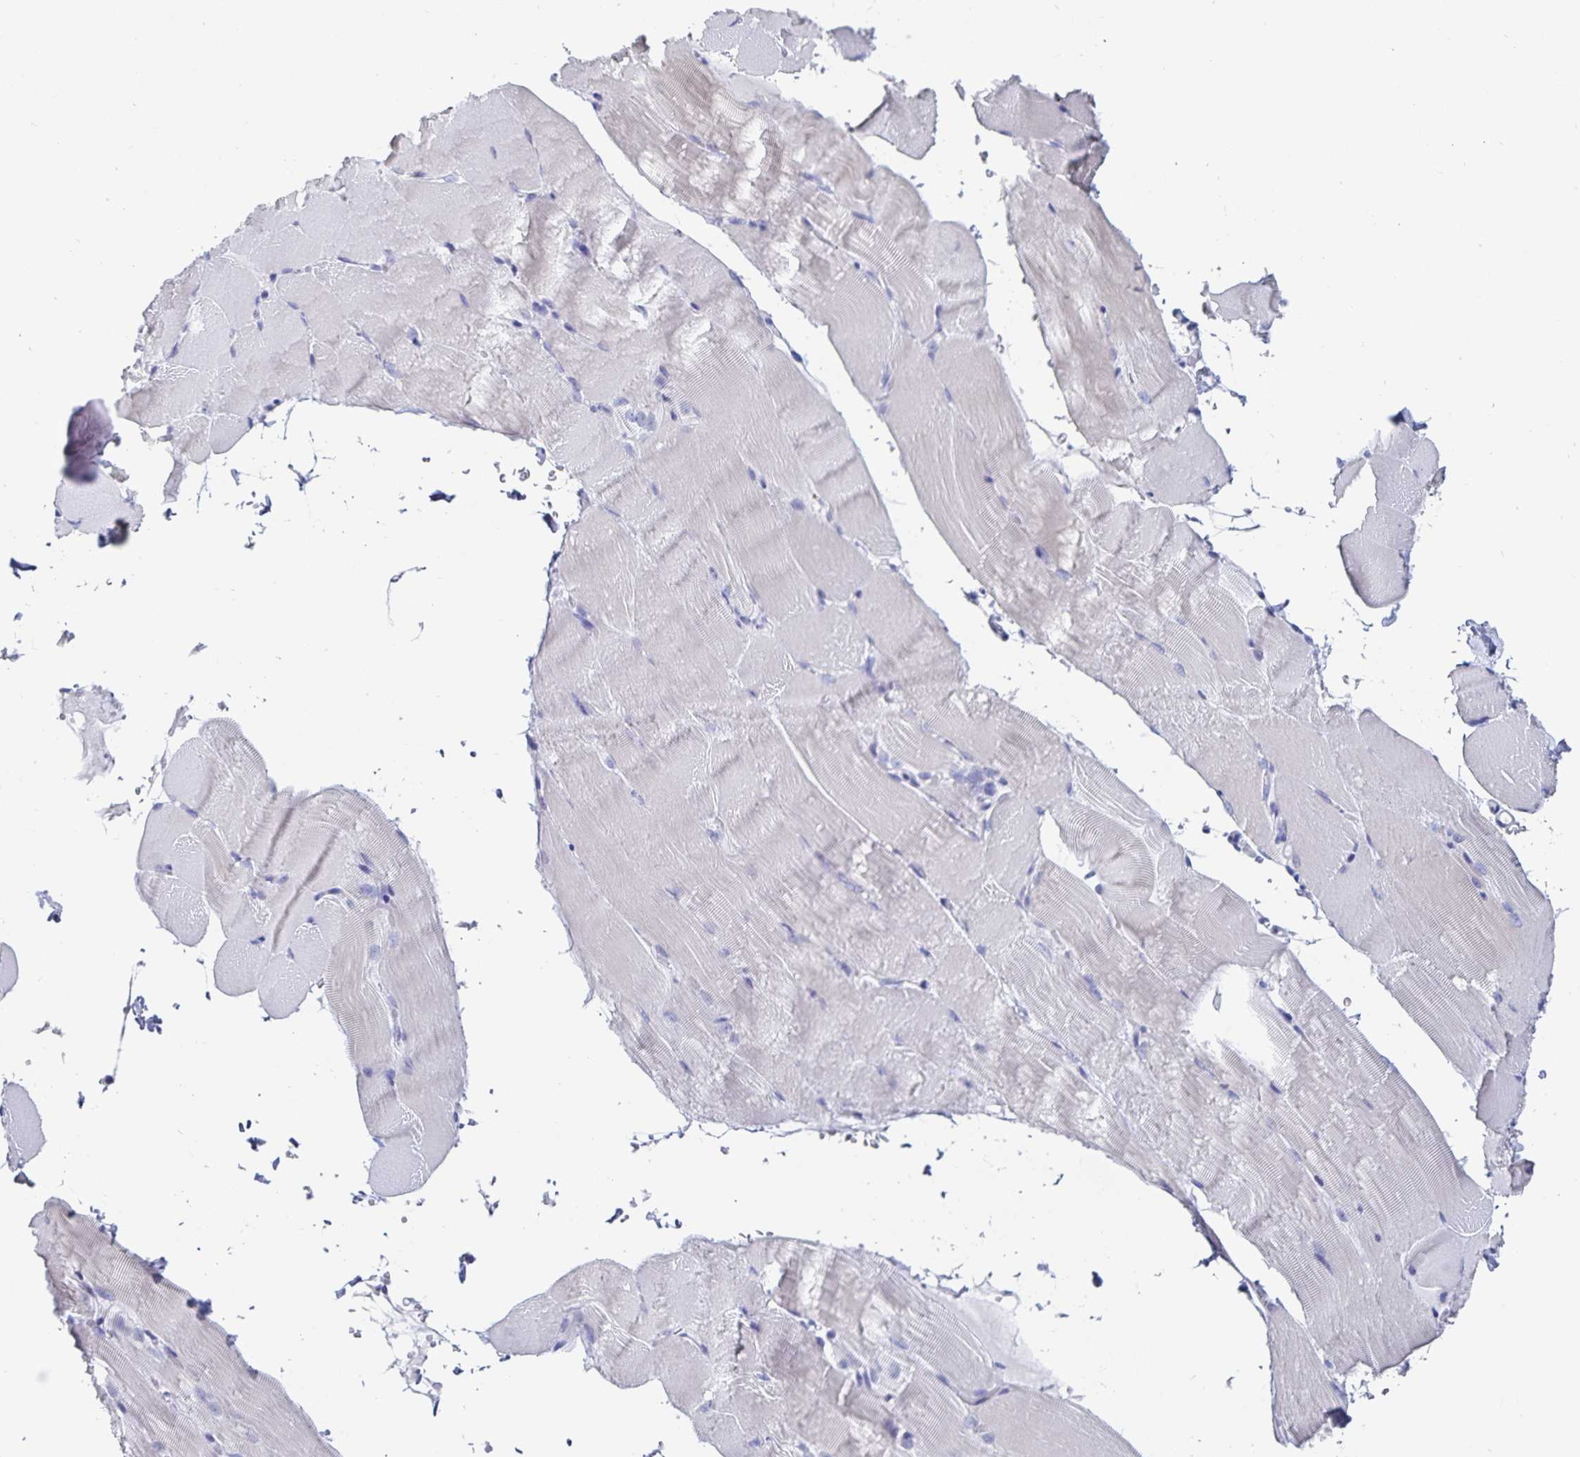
{"staining": {"intensity": "negative", "quantity": "none", "location": "none"}, "tissue": "skeletal muscle", "cell_type": "Myocytes", "image_type": "normal", "snomed": [{"axis": "morphology", "description": "Normal tissue, NOS"}, {"axis": "topography", "description": "Skeletal muscle"}], "caption": "Image shows no protein expression in myocytes of unremarkable skeletal muscle.", "gene": "C19orf73", "patient": {"sex": "female", "age": 37}}